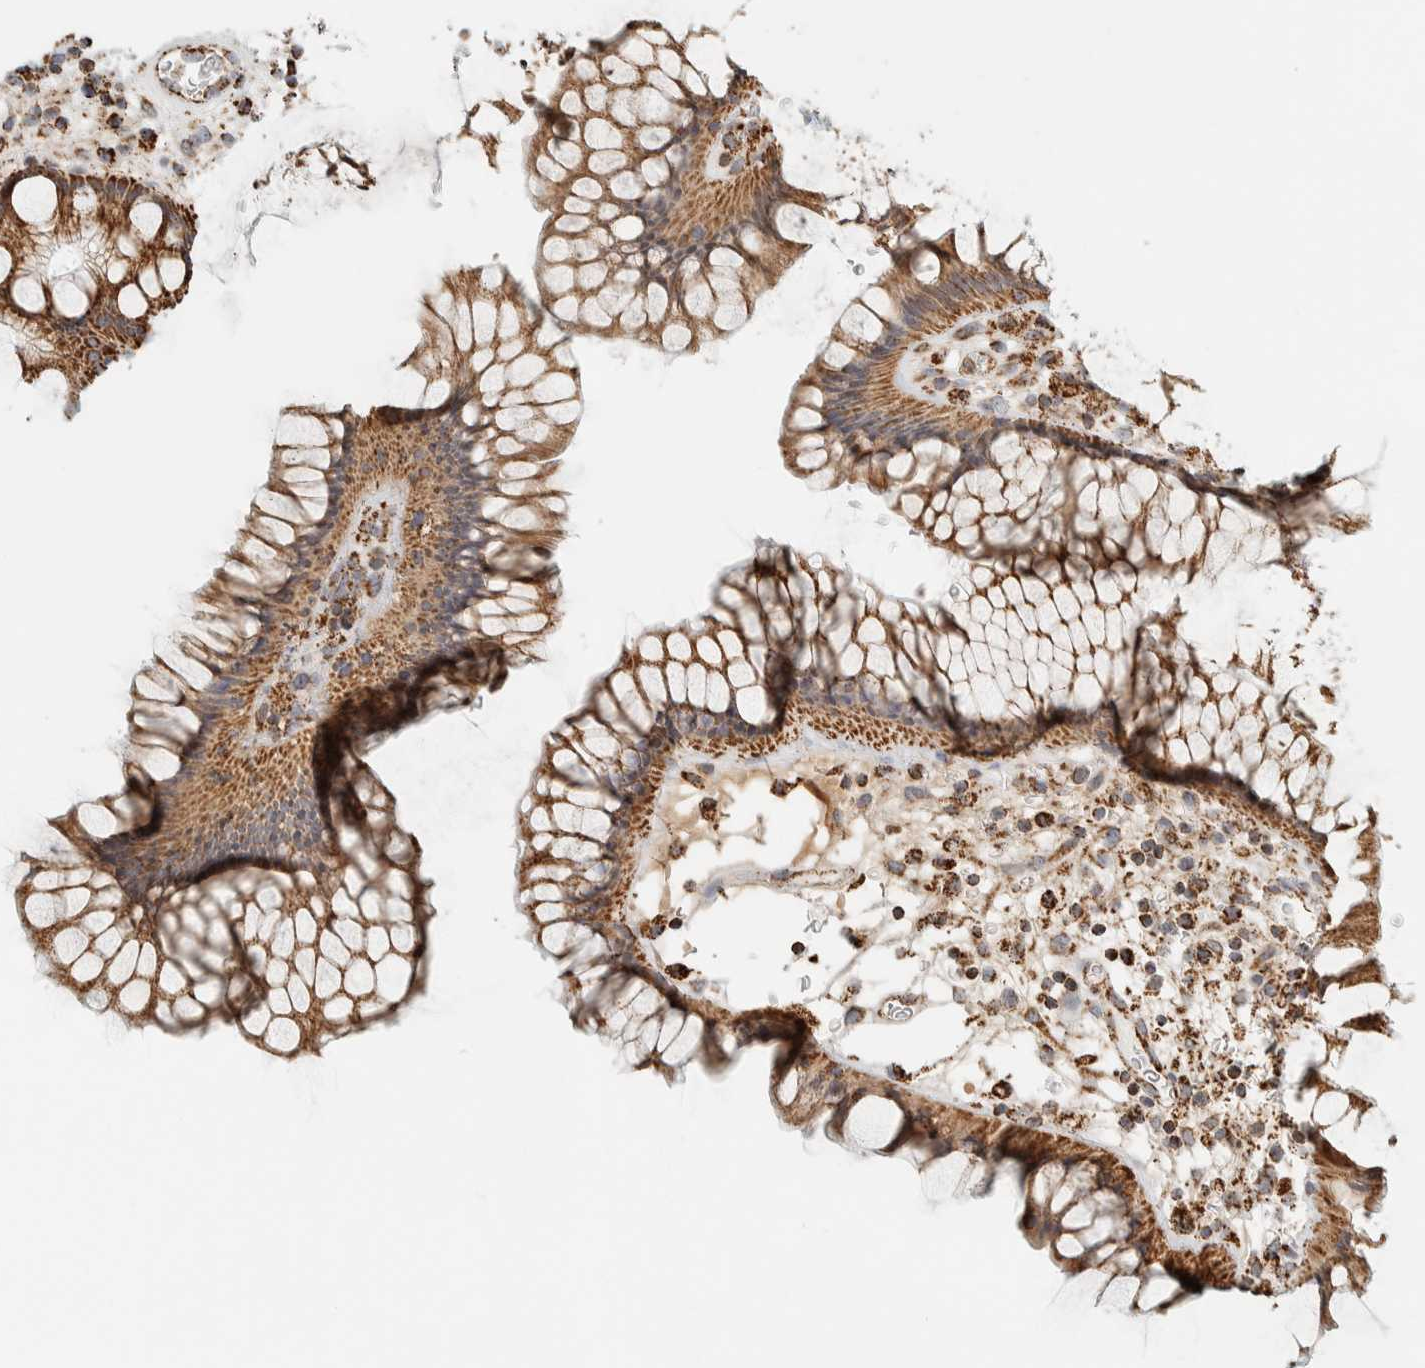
{"staining": {"intensity": "strong", "quantity": ">75%", "location": "cytoplasmic/membranous"}, "tissue": "rectum", "cell_type": "Glandular cells", "image_type": "normal", "snomed": [{"axis": "morphology", "description": "Normal tissue, NOS"}, {"axis": "topography", "description": "Rectum"}], "caption": "Immunohistochemical staining of benign human rectum demonstrates strong cytoplasmic/membranous protein expression in about >75% of glandular cells.", "gene": "ZNF454", "patient": {"sex": "male", "age": 51}}